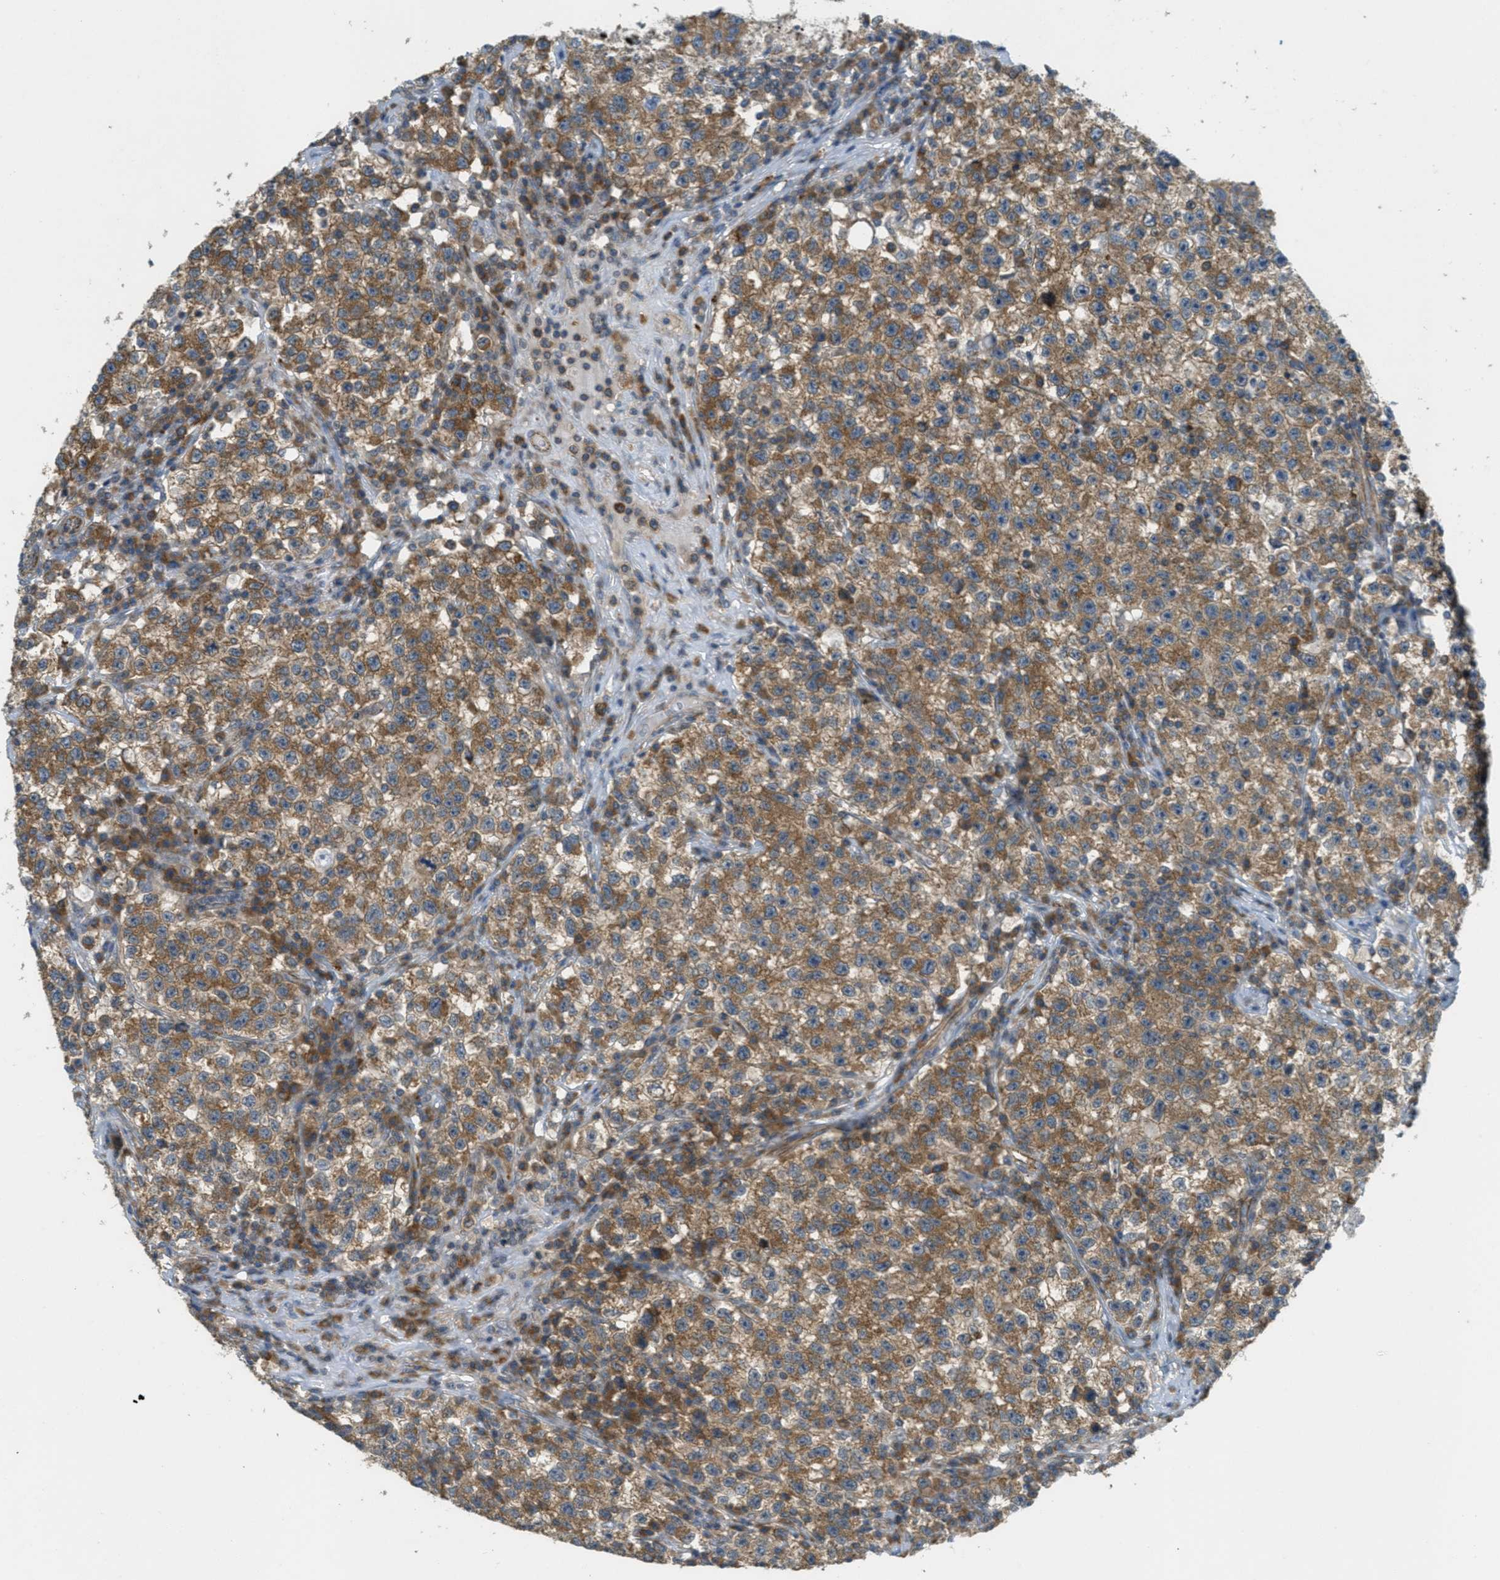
{"staining": {"intensity": "moderate", "quantity": ">75%", "location": "cytoplasmic/membranous"}, "tissue": "testis cancer", "cell_type": "Tumor cells", "image_type": "cancer", "snomed": [{"axis": "morphology", "description": "Seminoma, NOS"}, {"axis": "topography", "description": "Testis"}], "caption": "Protein staining by immunohistochemistry reveals moderate cytoplasmic/membranous positivity in about >75% of tumor cells in testis cancer.", "gene": "JCAD", "patient": {"sex": "male", "age": 22}}